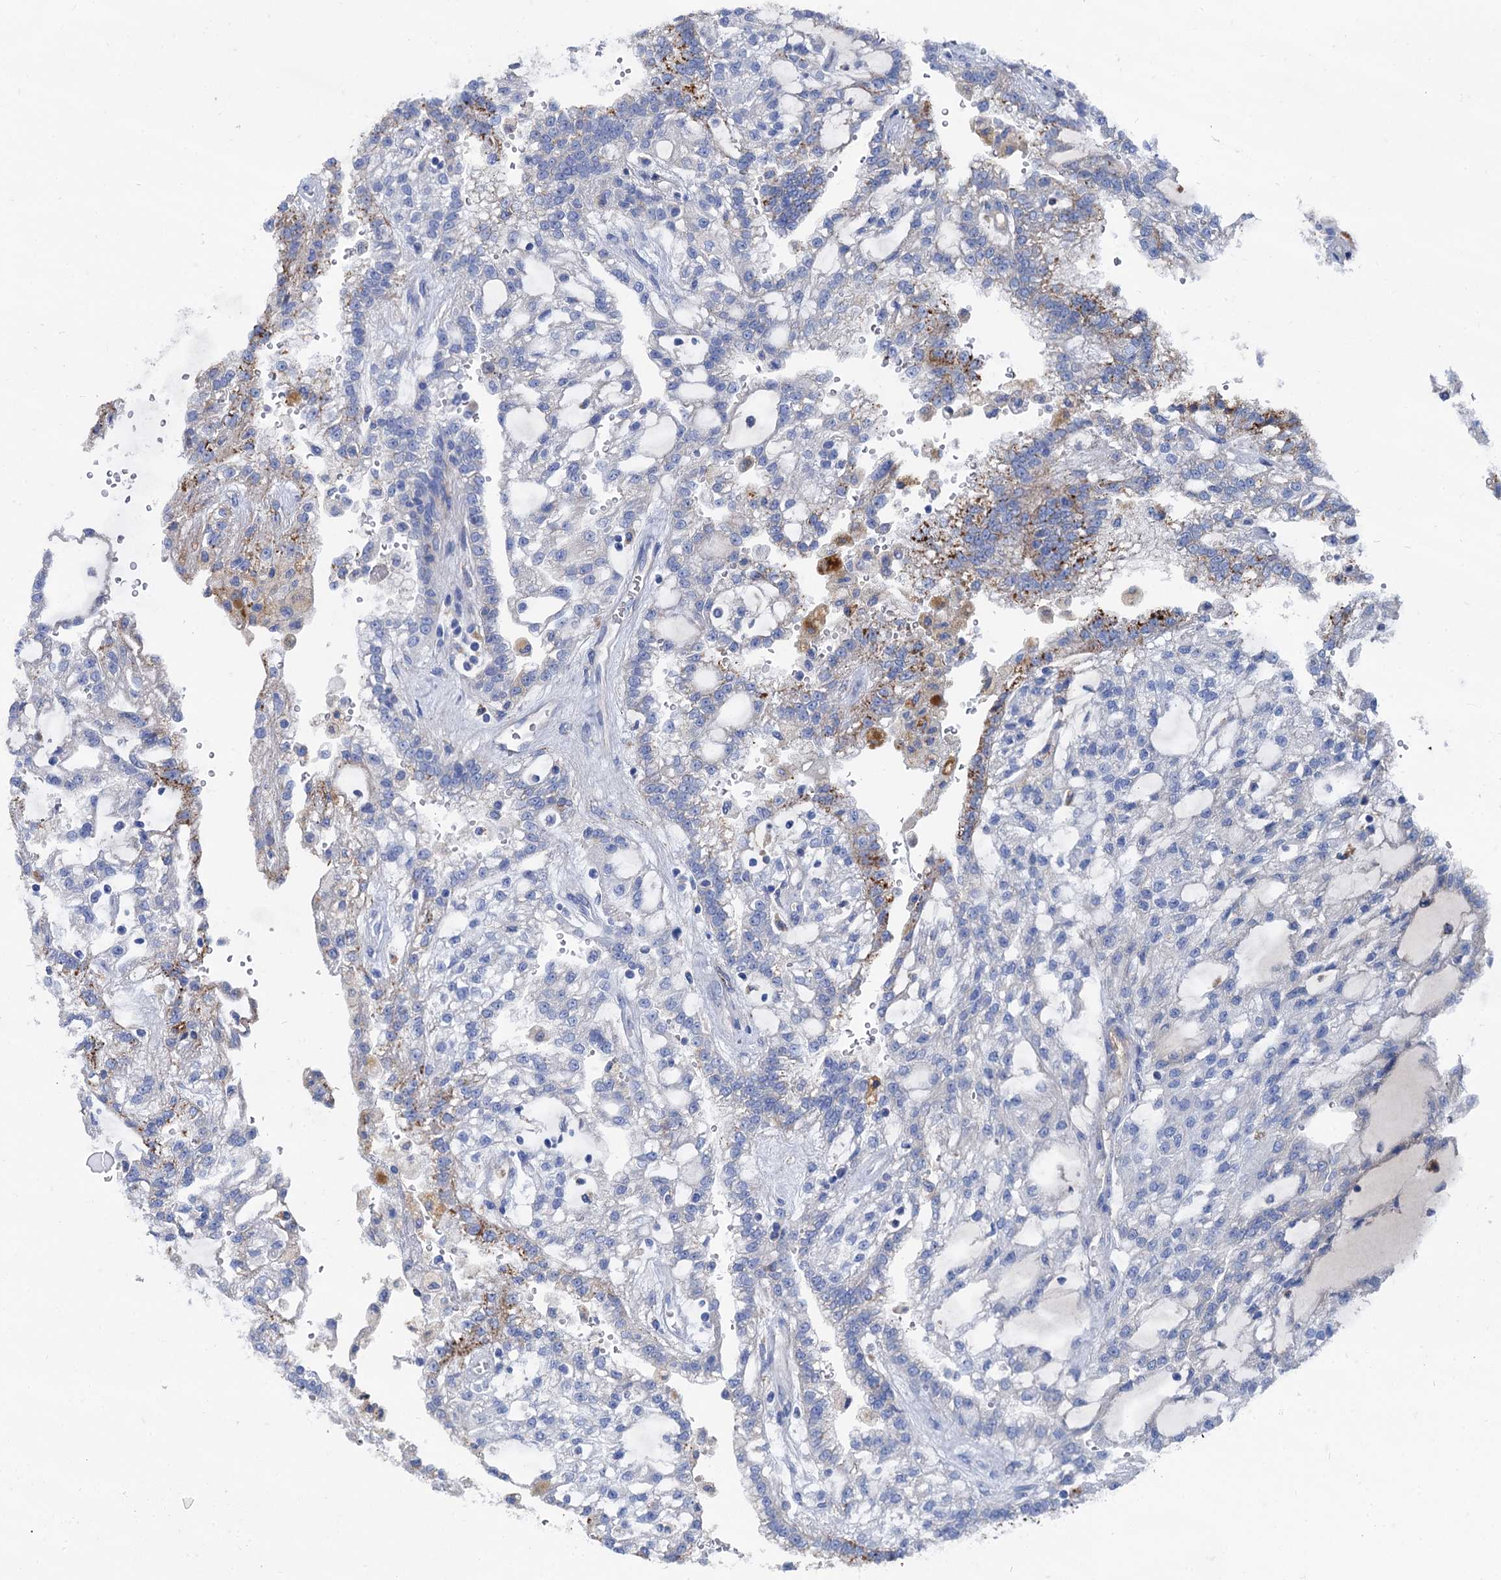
{"staining": {"intensity": "moderate", "quantity": "<25%", "location": "cytoplasmic/membranous"}, "tissue": "renal cancer", "cell_type": "Tumor cells", "image_type": "cancer", "snomed": [{"axis": "morphology", "description": "Adenocarcinoma, NOS"}, {"axis": "topography", "description": "Kidney"}], "caption": "Renal cancer tissue exhibits moderate cytoplasmic/membranous staining in approximately <25% of tumor cells, visualized by immunohistochemistry. The staining was performed using DAB, with brown indicating positive protein expression. Nuclei are stained blue with hematoxylin.", "gene": "APOD", "patient": {"sex": "male", "age": 63}}